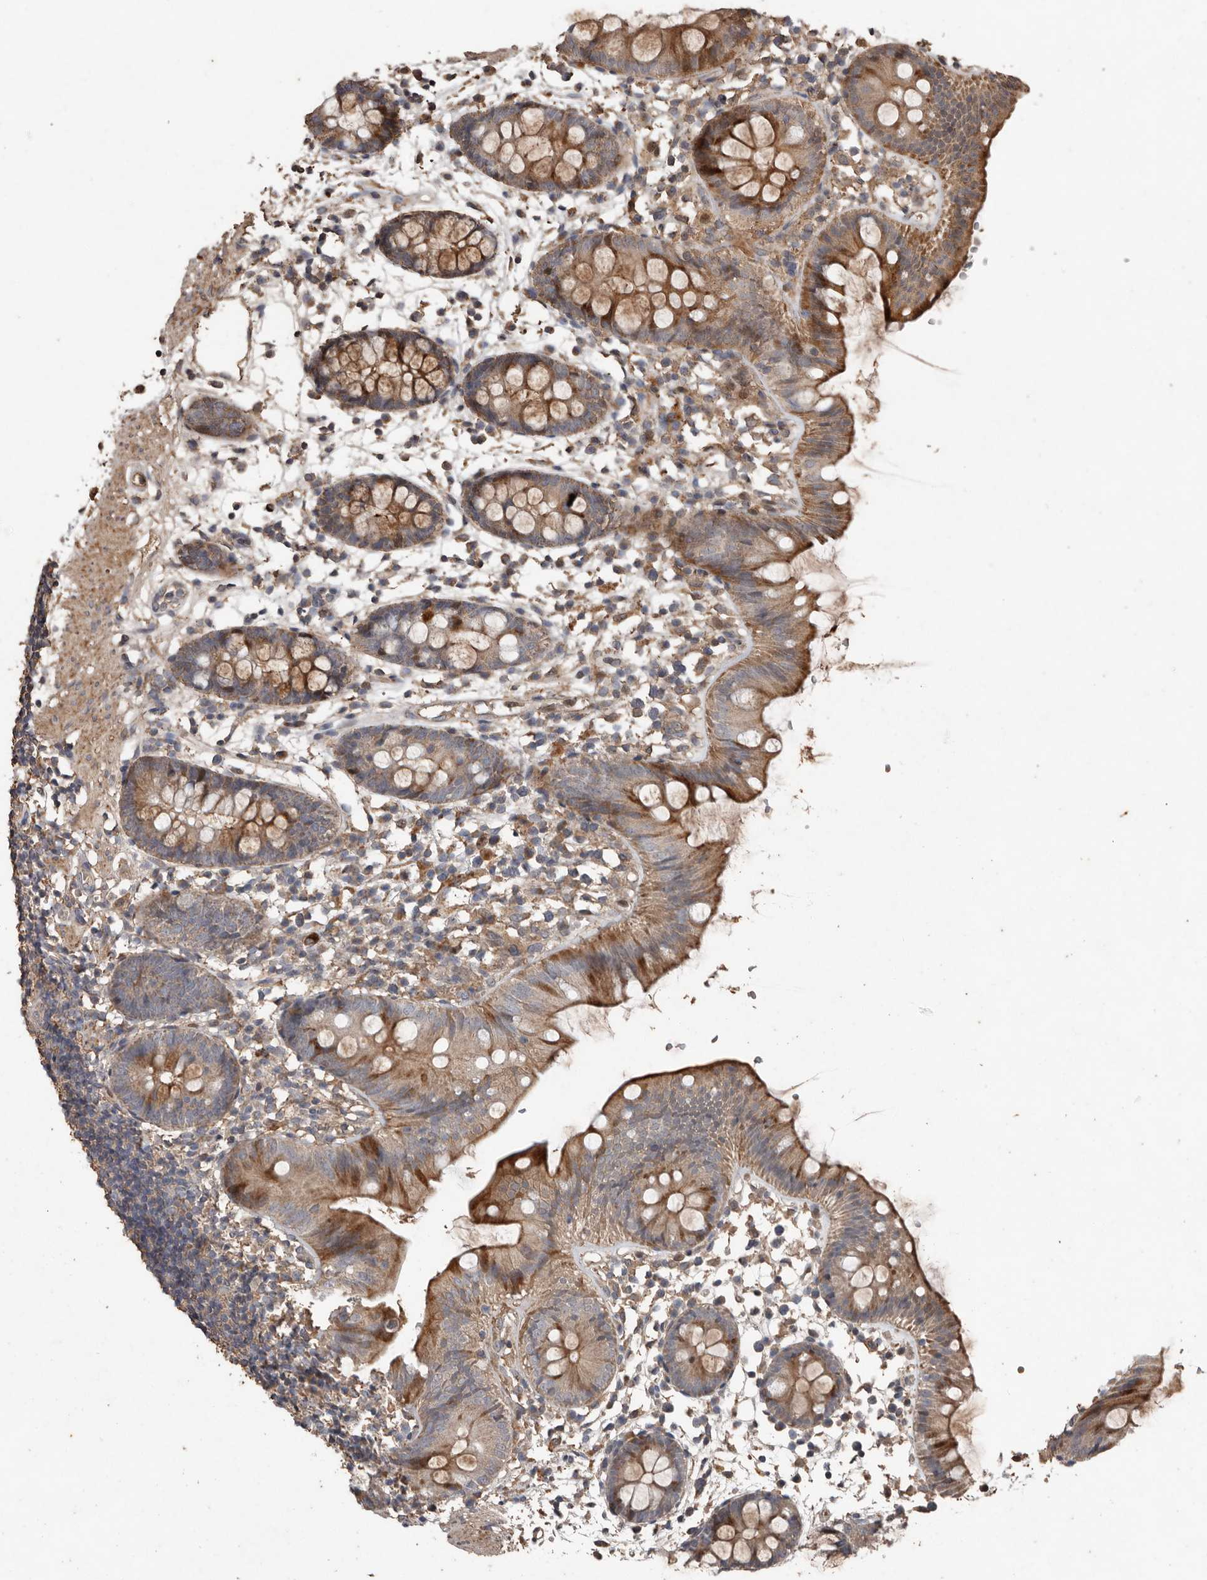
{"staining": {"intensity": "moderate", "quantity": ">75%", "location": "cytoplasmic/membranous"}, "tissue": "colon", "cell_type": "Endothelial cells", "image_type": "normal", "snomed": [{"axis": "morphology", "description": "Normal tissue, NOS"}, {"axis": "topography", "description": "Colon"}], "caption": "IHC photomicrograph of normal human colon stained for a protein (brown), which shows medium levels of moderate cytoplasmic/membranous staining in approximately >75% of endothelial cells.", "gene": "RANBP17", "patient": {"sex": "male", "age": 56}}